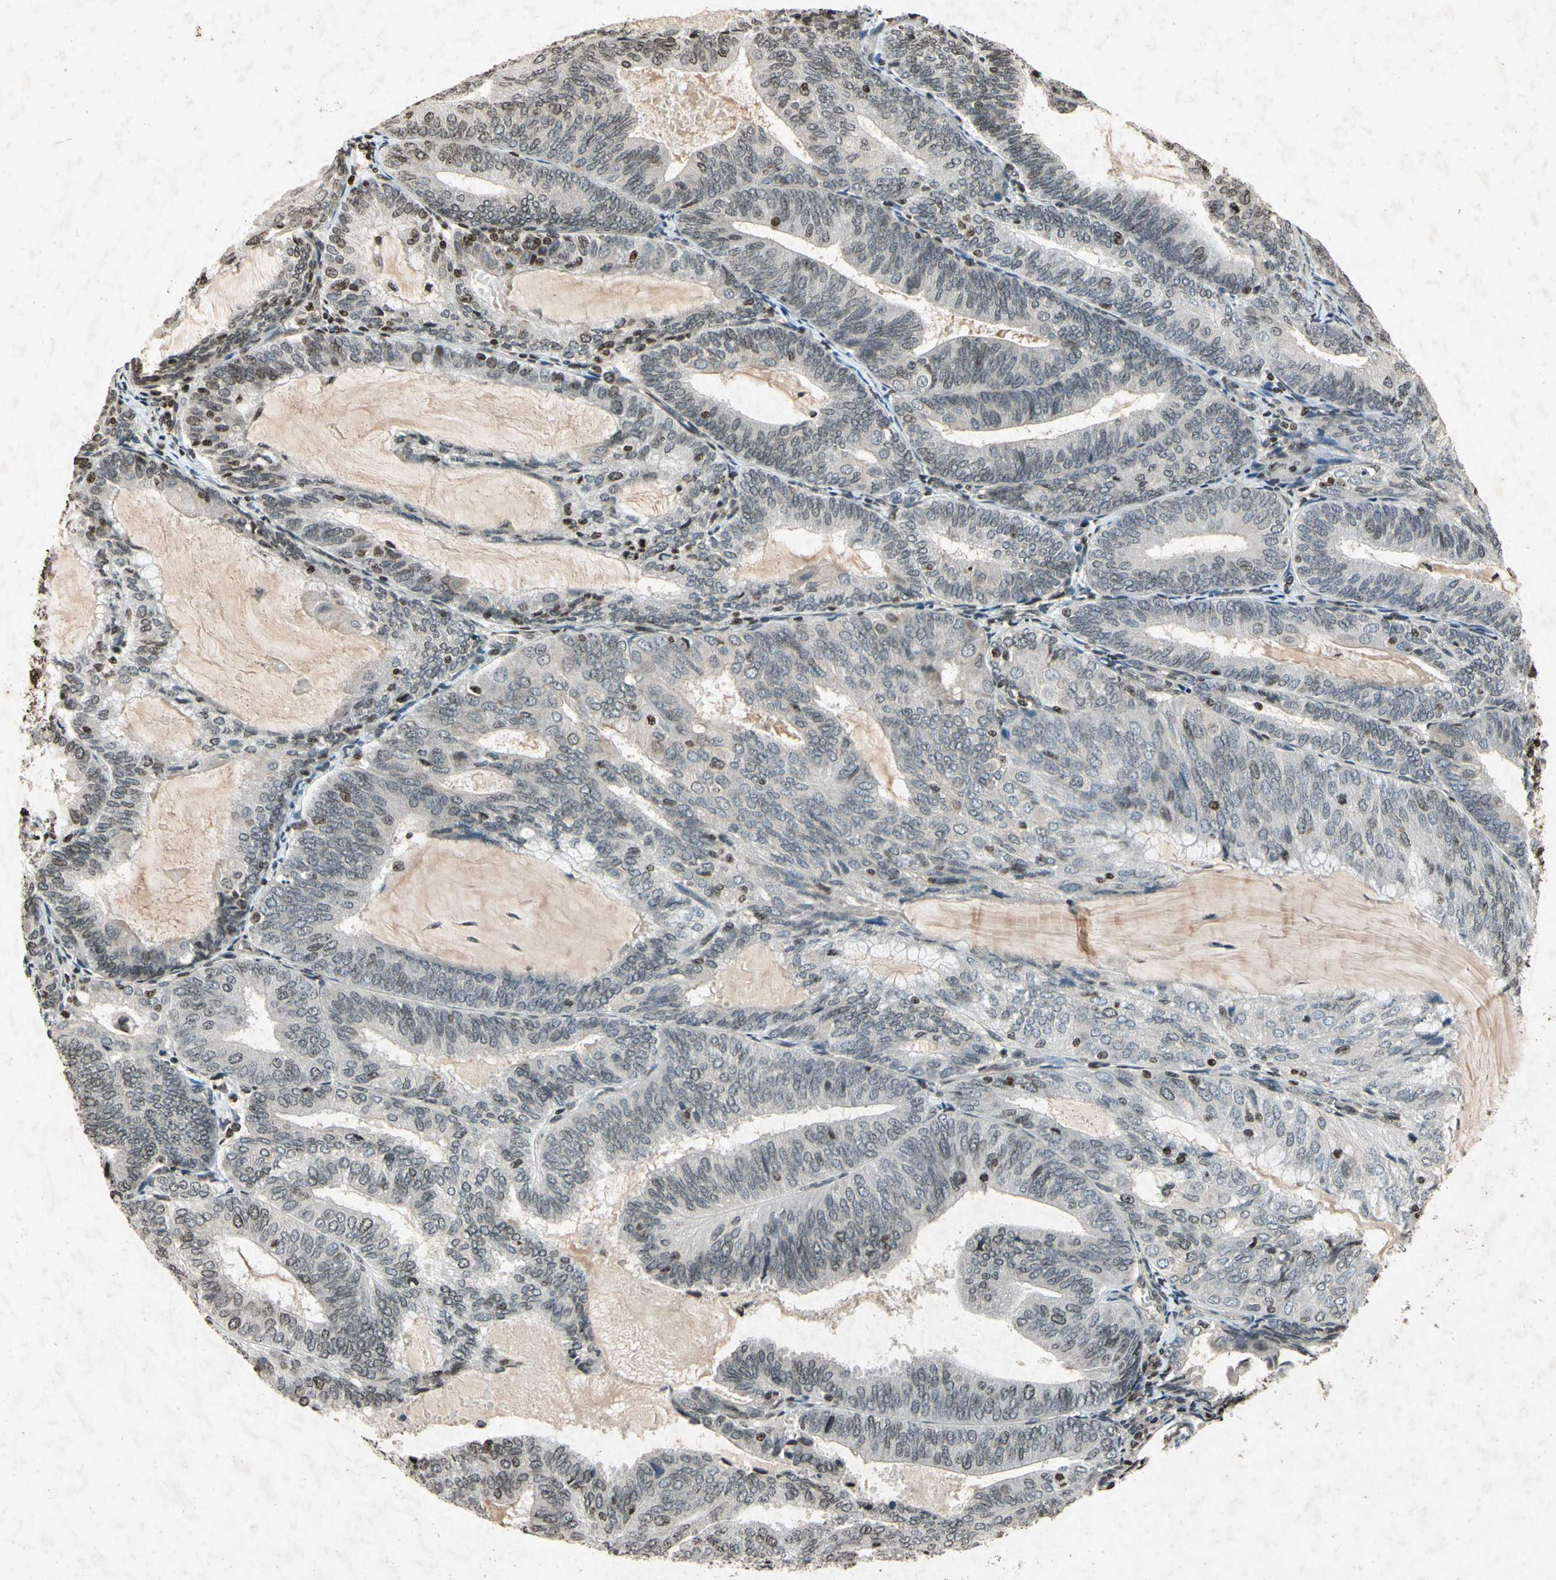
{"staining": {"intensity": "negative", "quantity": "none", "location": "none"}, "tissue": "endometrial cancer", "cell_type": "Tumor cells", "image_type": "cancer", "snomed": [{"axis": "morphology", "description": "Adenocarcinoma, NOS"}, {"axis": "topography", "description": "Endometrium"}], "caption": "The immunohistochemistry (IHC) image has no significant staining in tumor cells of adenocarcinoma (endometrial) tissue.", "gene": "HOXB3", "patient": {"sex": "female", "age": 81}}